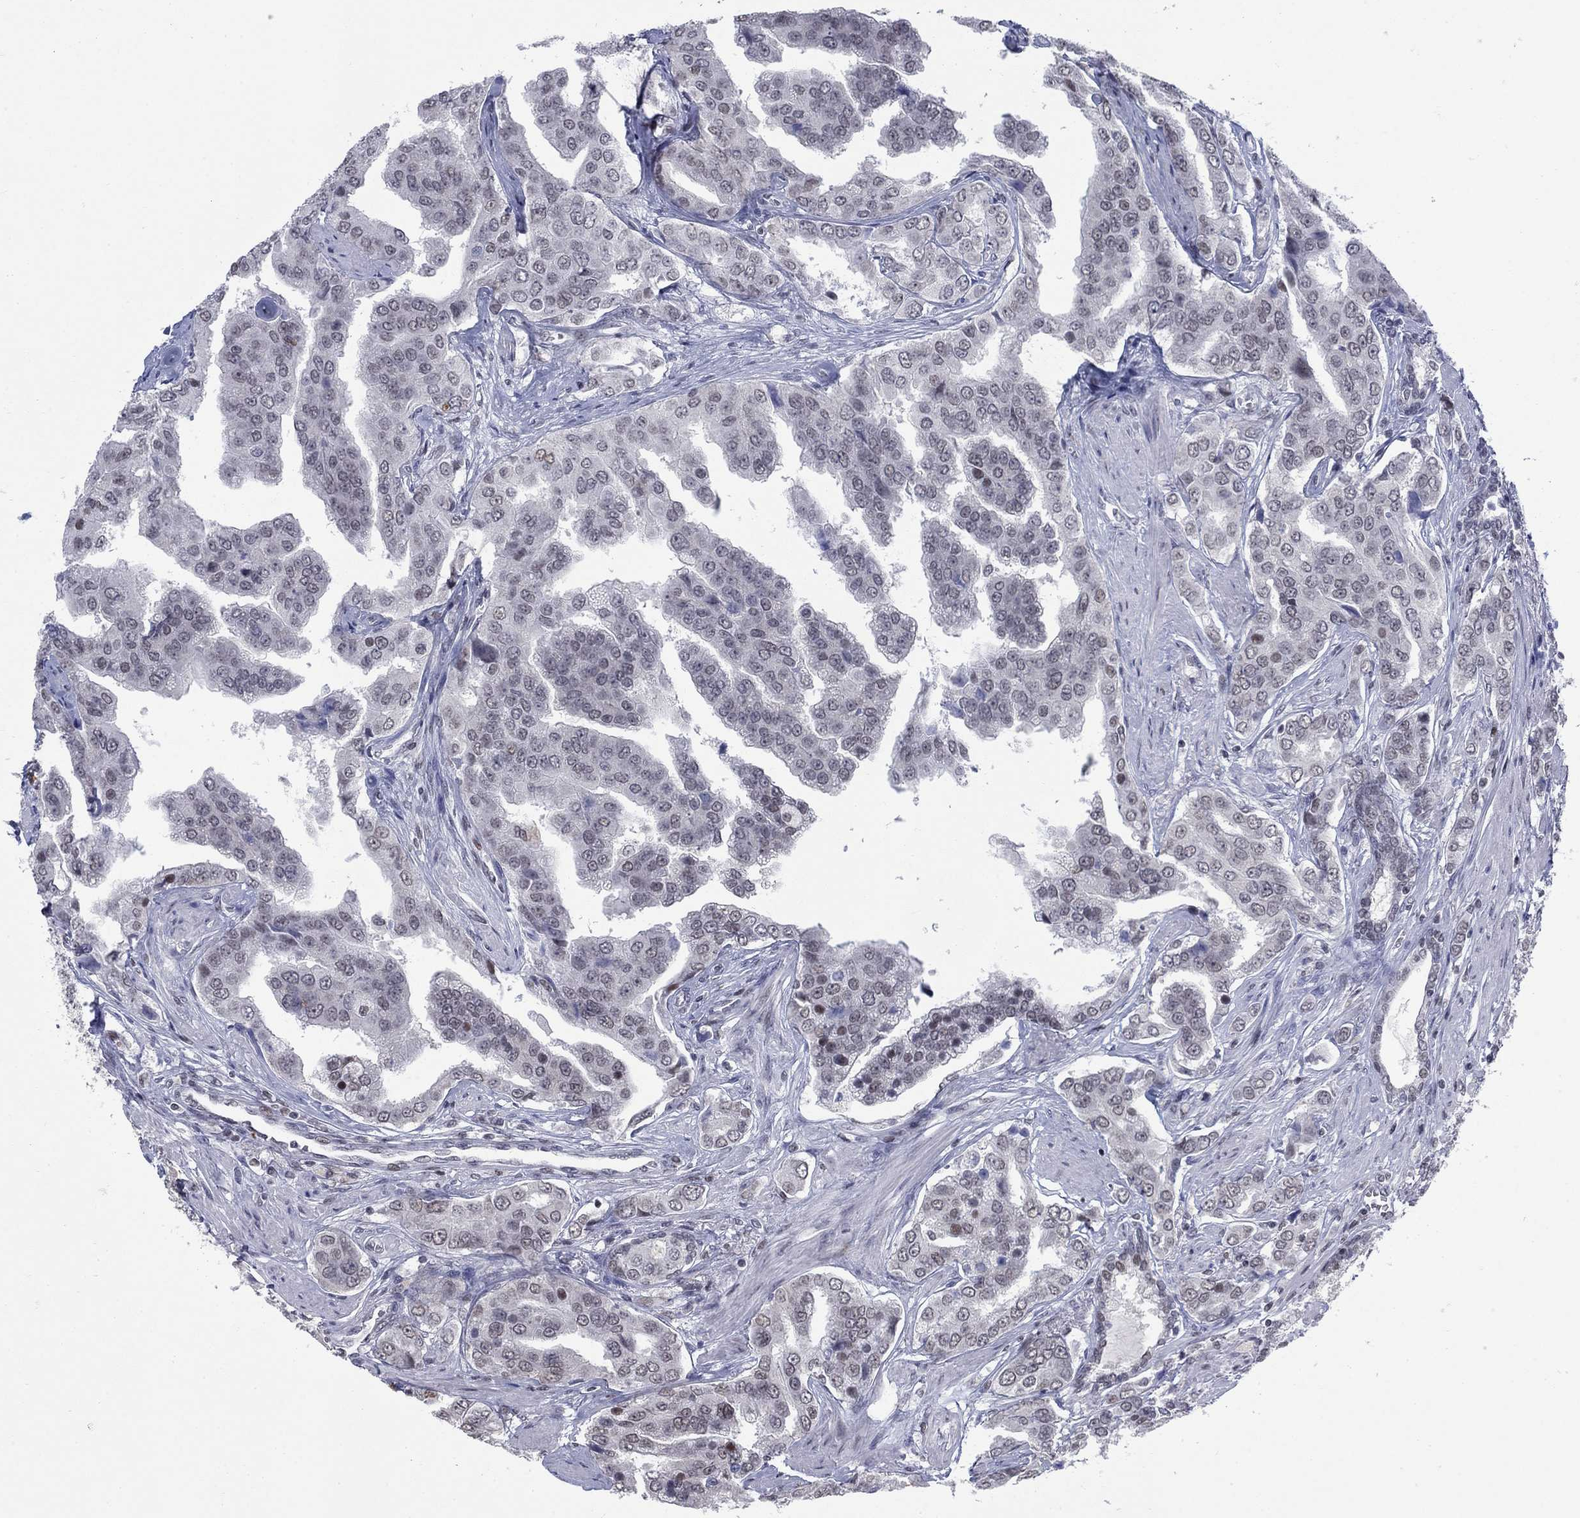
{"staining": {"intensity": "negative", "quantity": "none", "location": "none"}, "tissue": "prostate cancer", "cell_type": "Tumor cells", "image_type": "cancer", "snomed": [{"axis": "morphology", "description": "Adenocarcinoma, NOS"}, {"axis": "topography", "description": "Prostate and seminal vesicle, NOS"}, {"axis": "topography", "description": "Prostate"}], "caption": "This is a image of immunohistochemistry staining of prostate cancer (adenocarcinoma), which shows no positivity in tumor cells.", "gene": "NPAS3", "patient": {"sex": "male", "age": 69}}